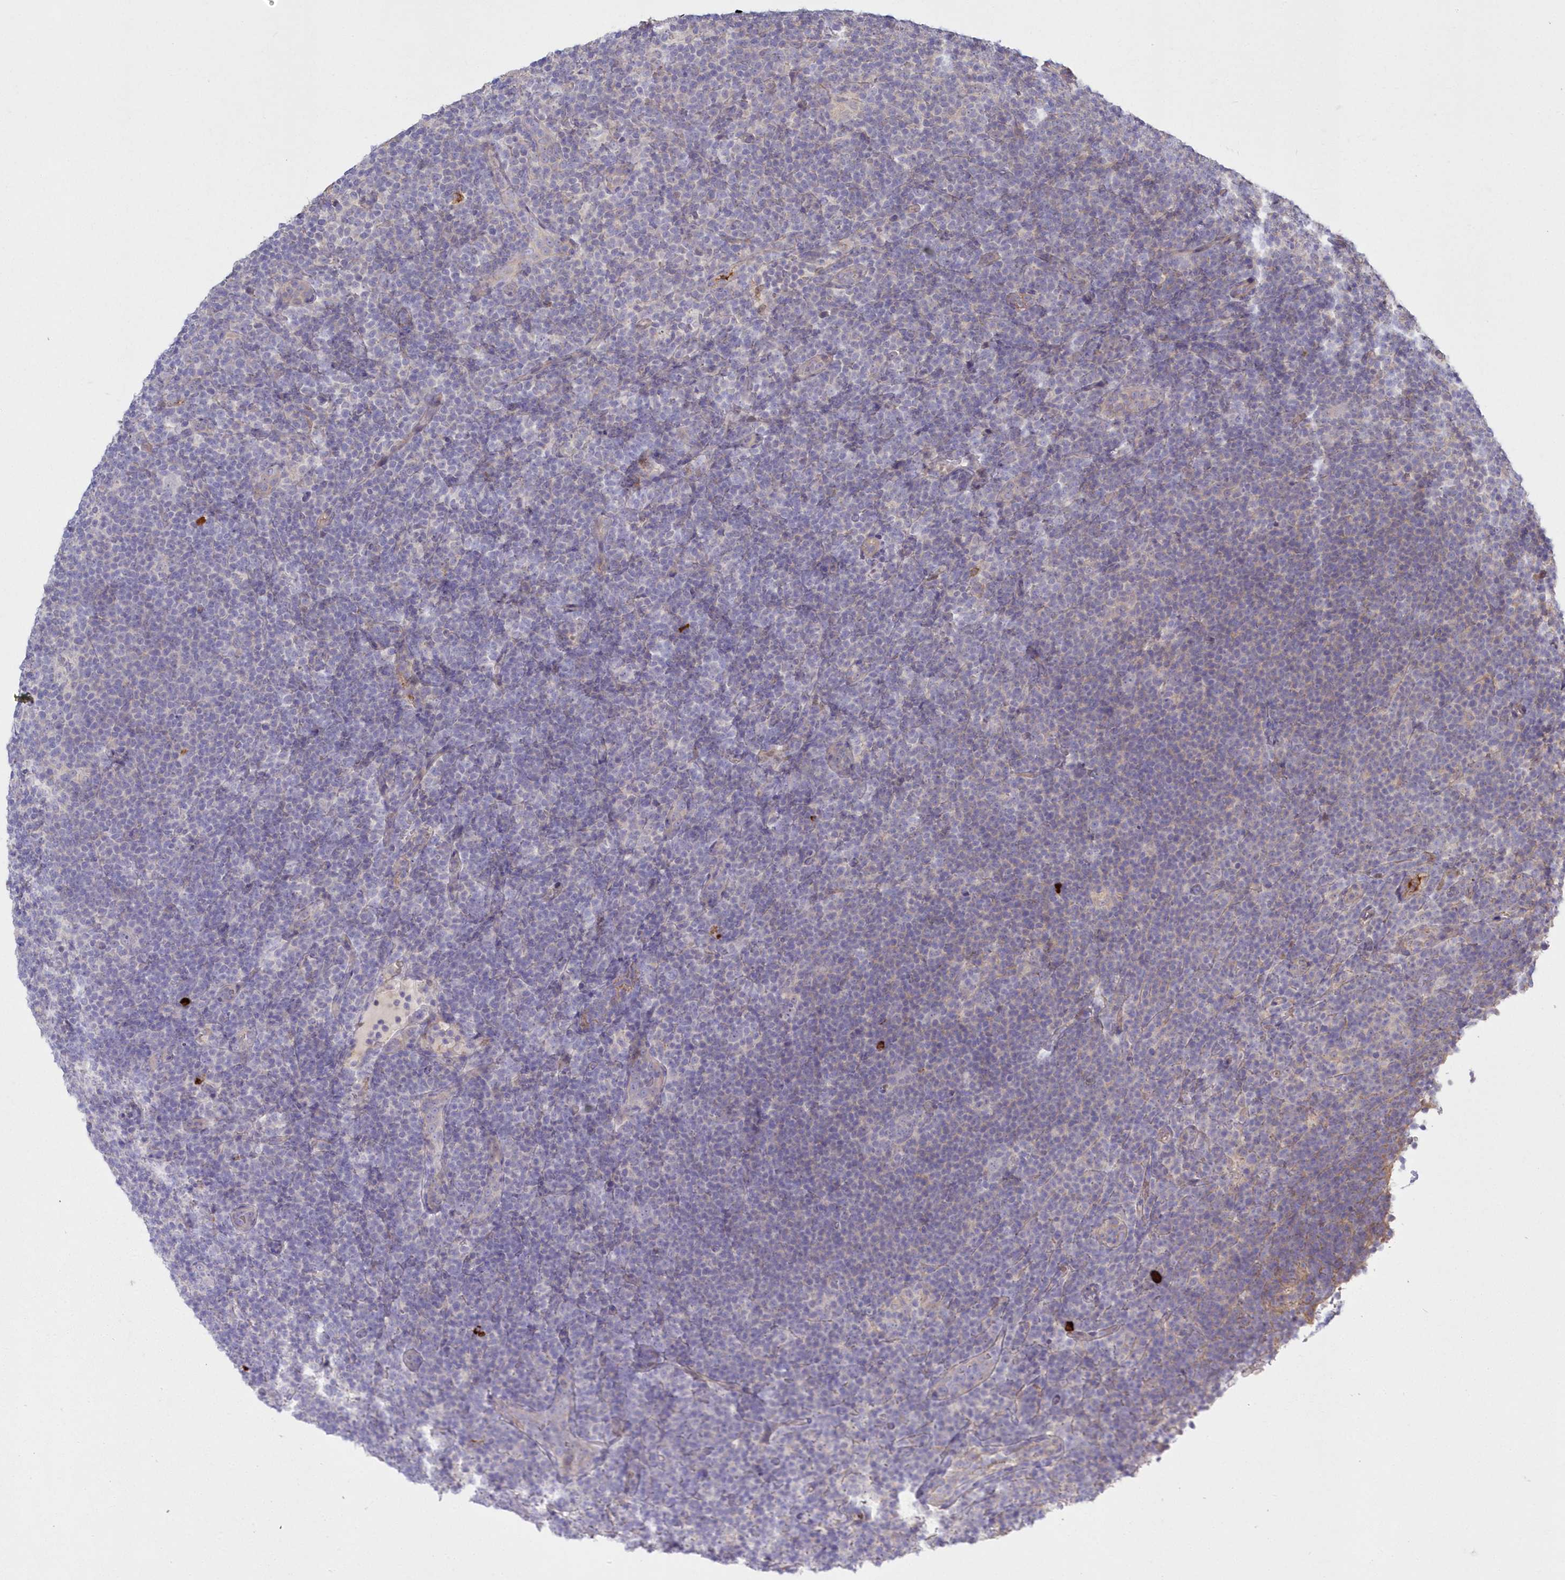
{"staining": {"intensity": "negative", "quantity": "none", "location": "none"}, "tissue": "lymphoma", "cell_type": "Tumor cells", "image_type": "cancer", "snomed": [{"axis": "morphology", "description": "Hodgkin's disease, NOS"}, {"axis": "topography", "description": "Lymph node"}], "caption": "IHC of lymphoma reveals no expression in tumor cells. (IHC, brightfield microscopy, high magnification).", "gene": "WBP1L", "patient": {"sex": "female", "age": 57}}